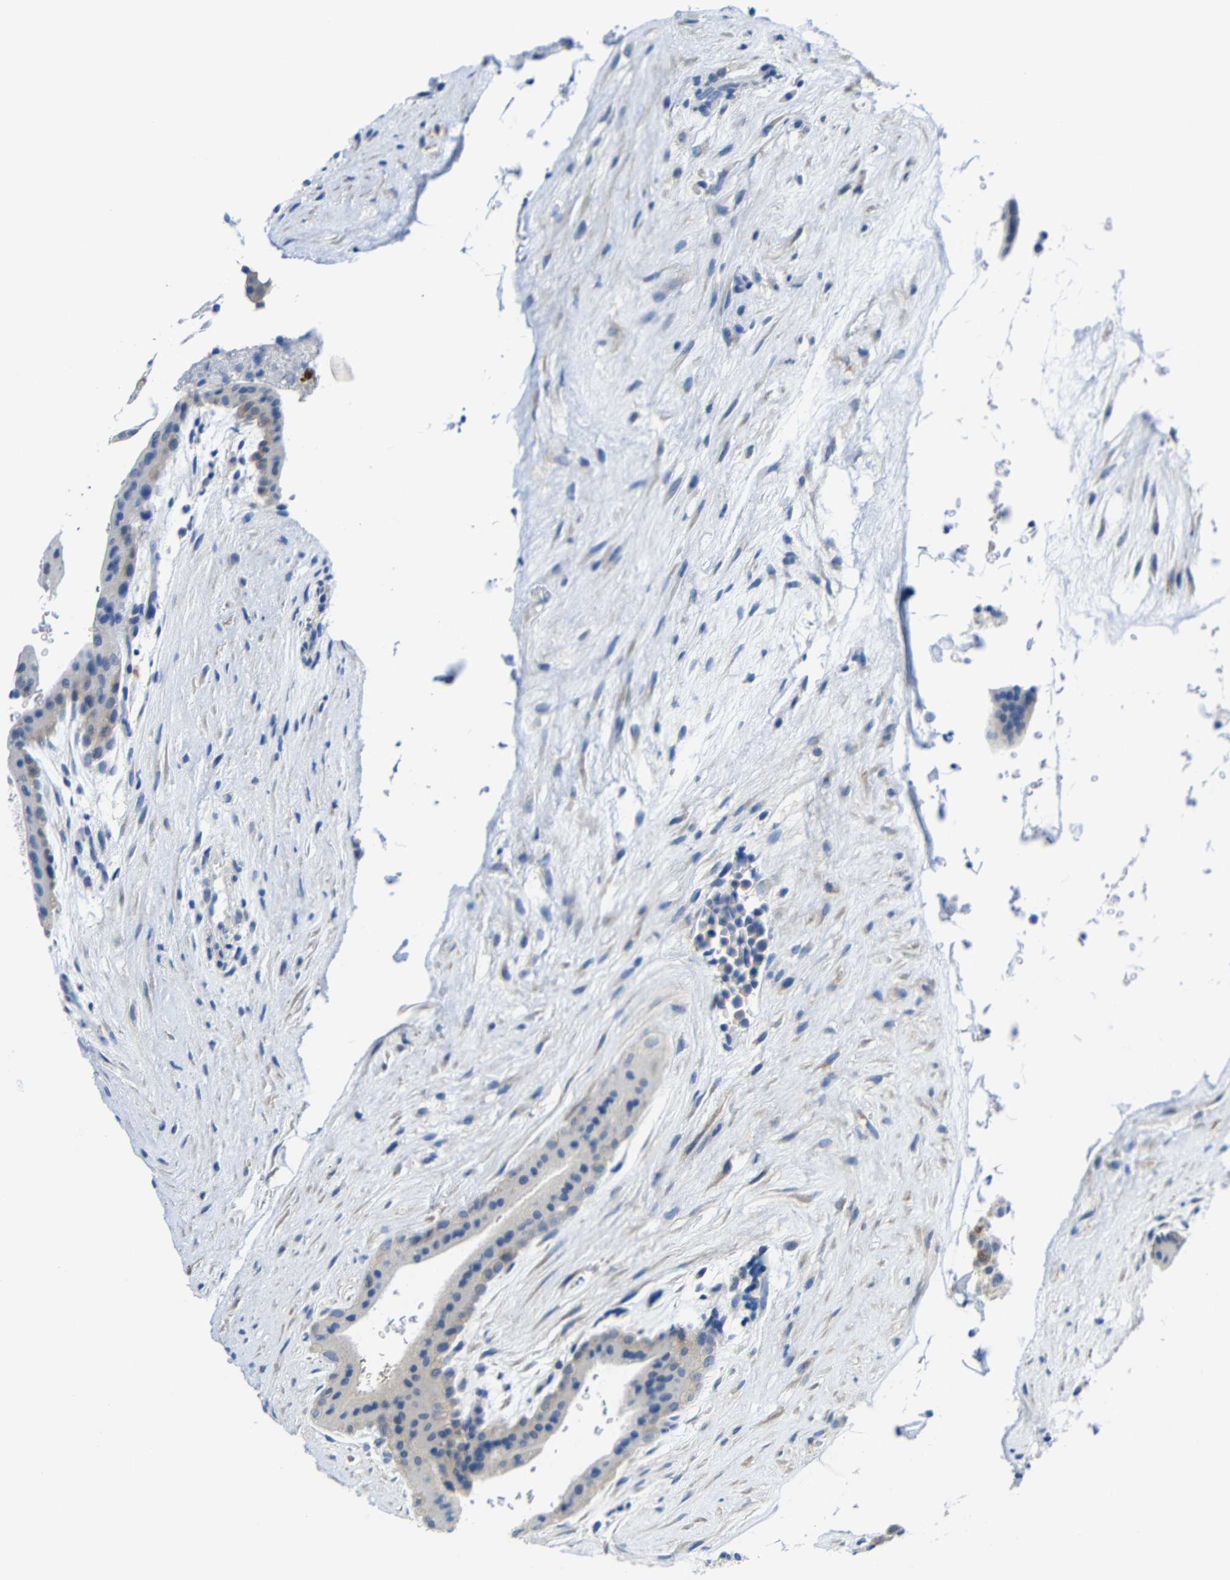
{"staining": {"intensity": "negative", "quantity": "none", "location": "none"}, "tissue": "placenta", "cell_type": "Trophoblastic cells", "image_type": "normal", "snomed": [{"axis": "morphology", "description": "Normal tissue, NOS"}, {"axis": "topography", "description": "Placenta"}], "caption": "DAB immunohistochemical staining of benign human placenta reveals no significant positivity in trophoblastic cells.", "gene": "NEGR1", "patient": {"sex": "female", "age": 35}}